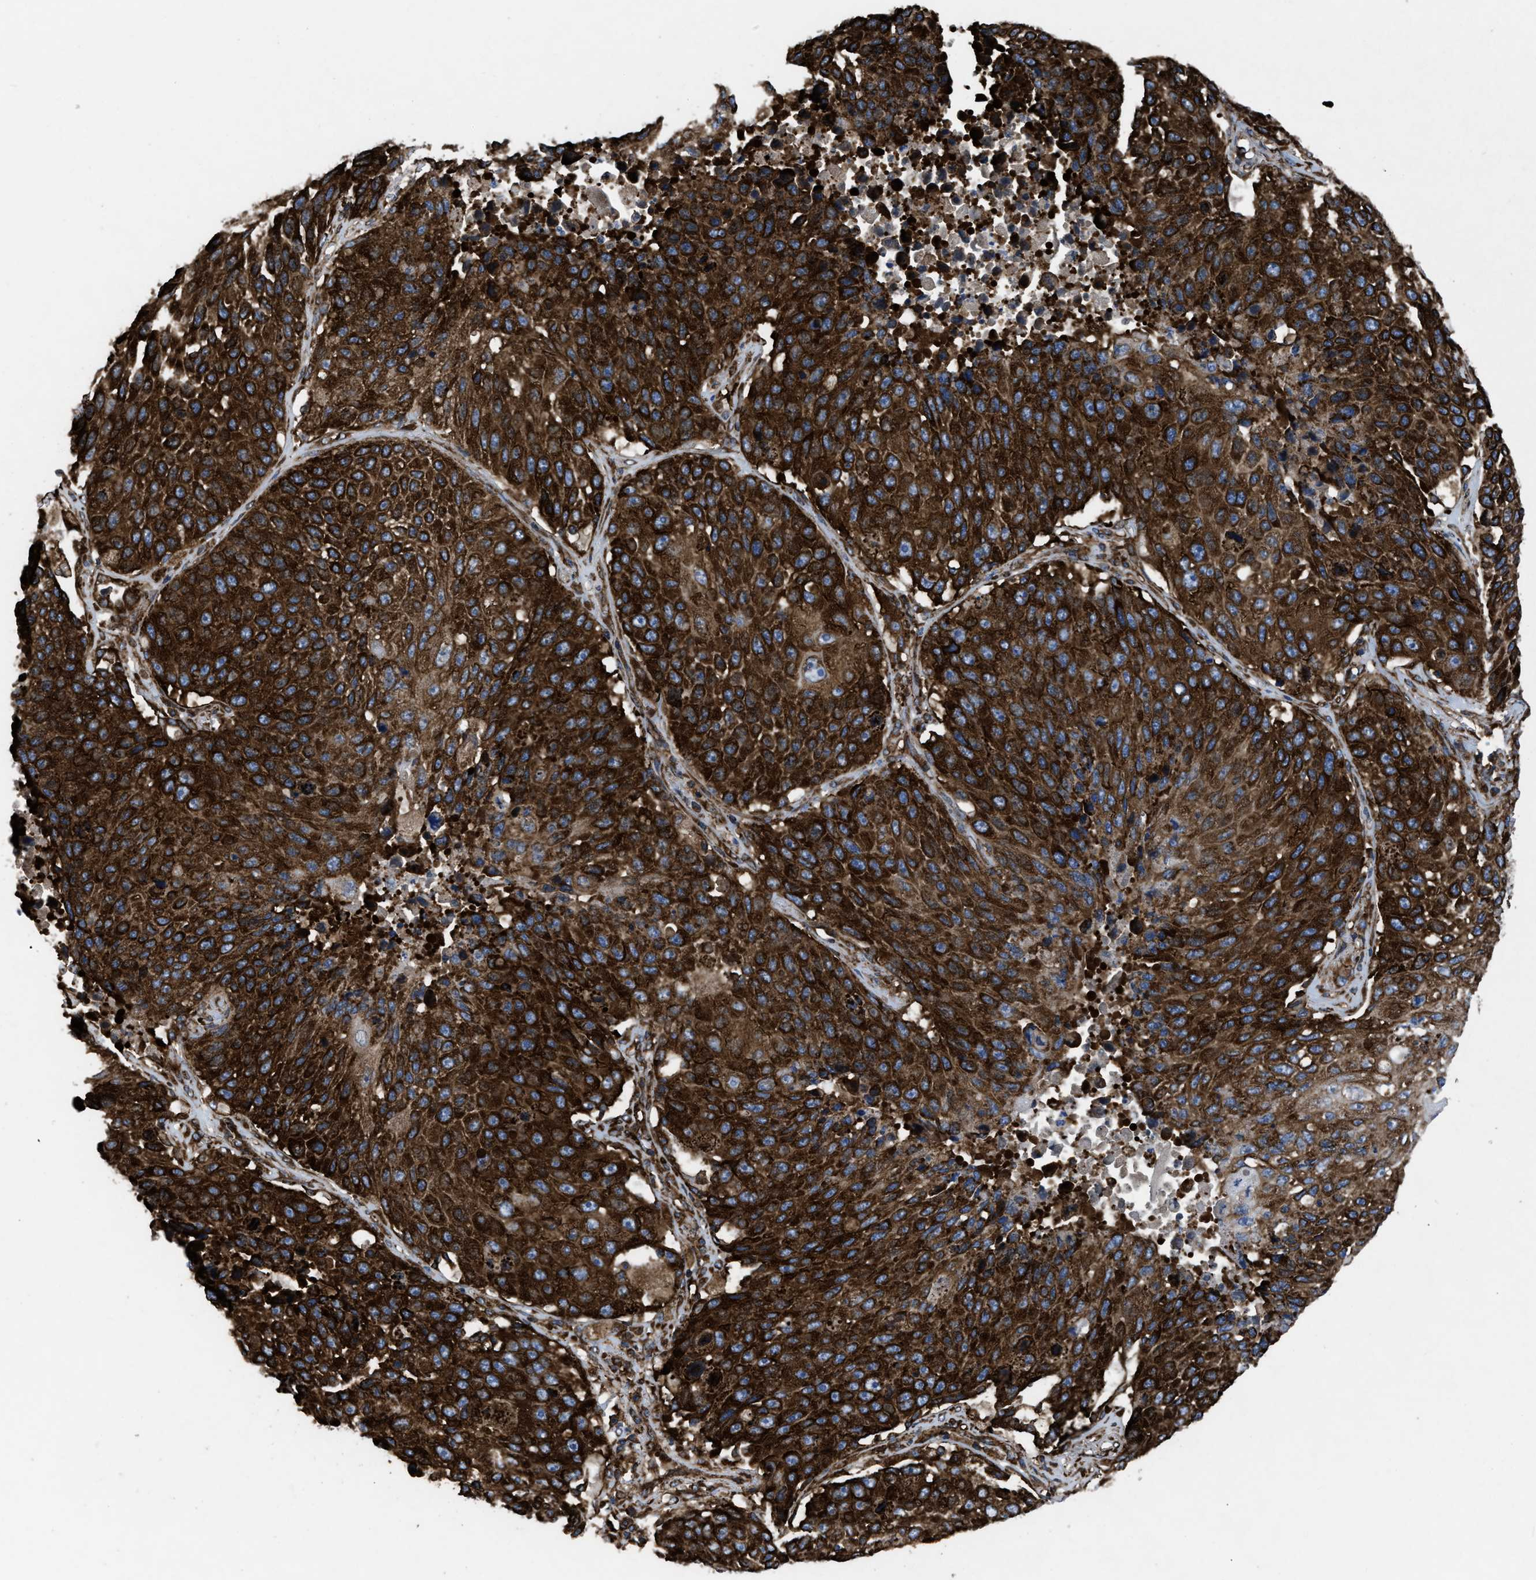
{"staining": {"intensity": "strong", "quantity": ">75%", "location": "cytoplasmic/membranous"}, "tissue": "lung cancer", "cell_type": "Tumor cells", "image_type": "cancer", "snomed": [{"axis": "morphology", "description": "Squamous cell carcinoma, NOS"}, {"axis": "topography", "description": "Lung"}], "caption": "Protein staining by IHC displays strong cytoplasmic/membranous staining in about >75% of tumor cells in squamous cell carcinoma (lung).", "gene": "CAPRIN1", "patient": {"sex": "male", "age": 61}}